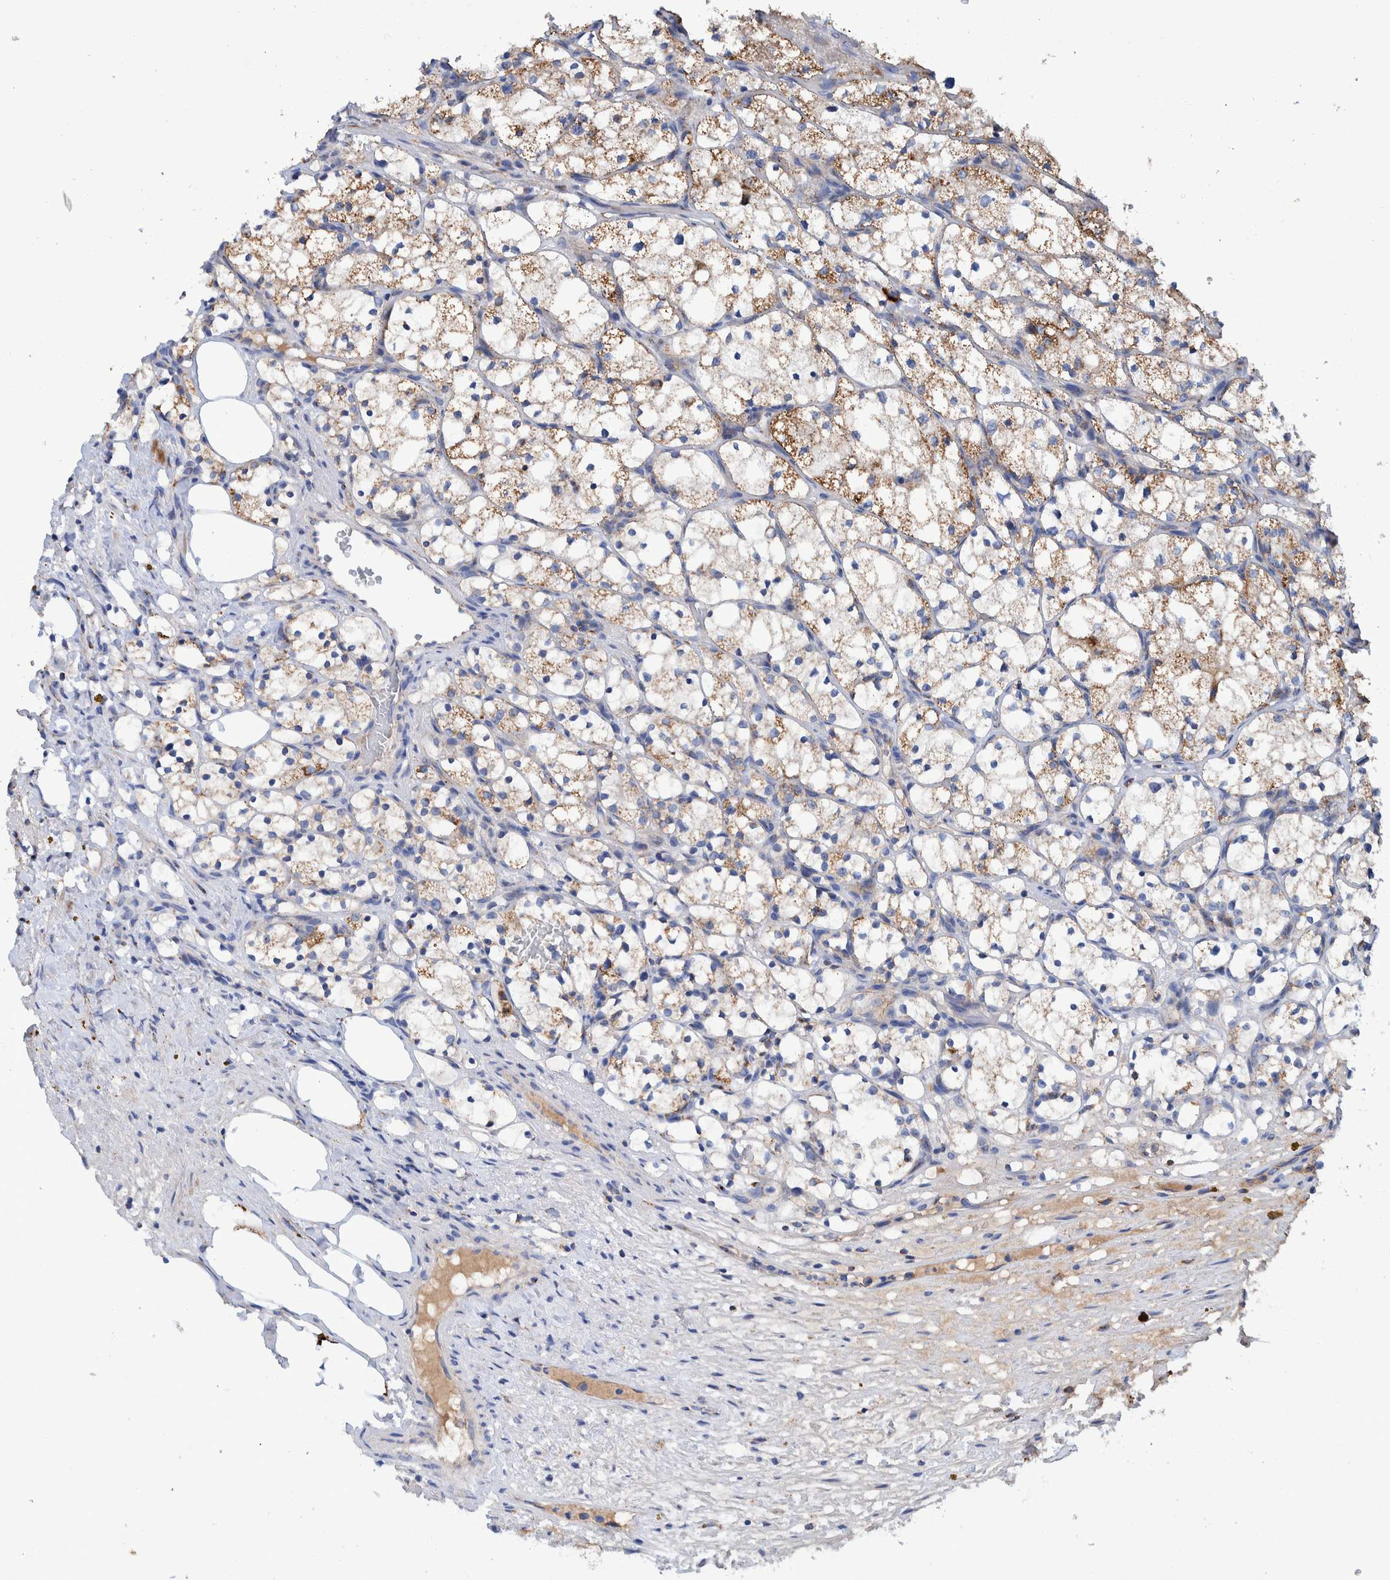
{"staining": {"intensity": "moderate", "quantity": "<25%", "location": "cytoplasmic/membranous"}, "tissue": "renal cancer", "cell_type": "Tumor cells", "image_type": "cancer", "snomed": [{"axis": "morphology", "description": "Adenocarcinoma, NOS"}, {"axis": "topography", "description": "Kidney"}], "caption": "DAB (3,3'-diaminobenzidine) immunohistochemical staining of renal cancer (adenocarcinoma) displays moderate cytoplasmic/membranous protein staining in approximately <25% of tumor cells. Nuclei are stained in blue.", "gene": "DECR1", "patient": {"sex": "female", "age": 69}}